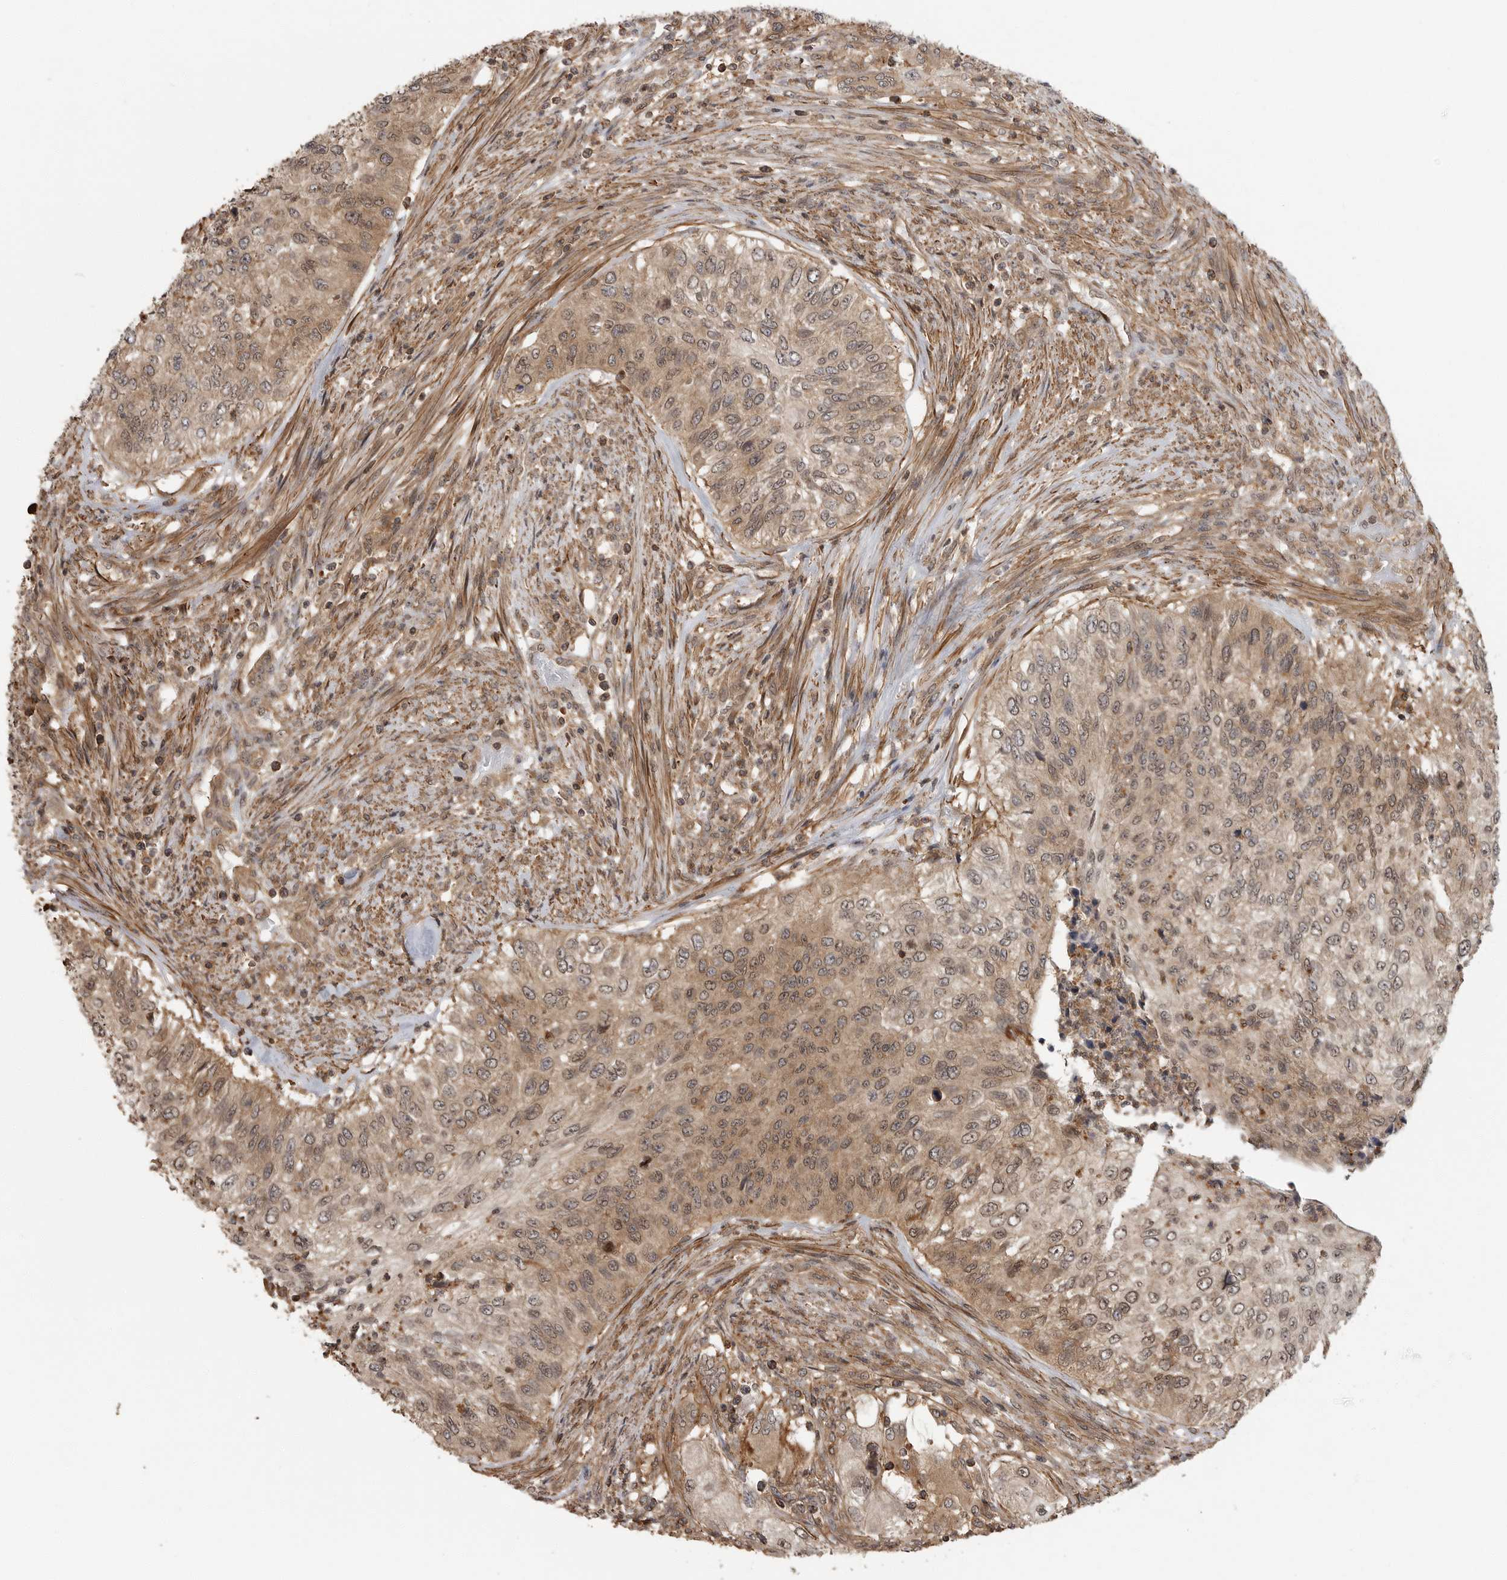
{"staining": {"intensity": "moderate", "quantity": ">75%", "location": "cytoplasmic/membranous,nuclear"}, "tissue": "urothelial cancer", "cell_type": "Tumor cells", "image_type": "cancer", "snomed": [{"axis": "morphology", "description": "Urothelial carcinoma, High grade"}, {"axis": "topography", "description": "Urinary bladder"}], "caption": "Urothelial cancer stained with DAB (3,3'-diaminobenzidine) immunohistochemistry reveals medium levels of moderate cytoplasmic/membranous and nuclear expression in about >75% of tumor cells.", "gene": "ERN1", "patient": {"sex": "female", "age": 60}}